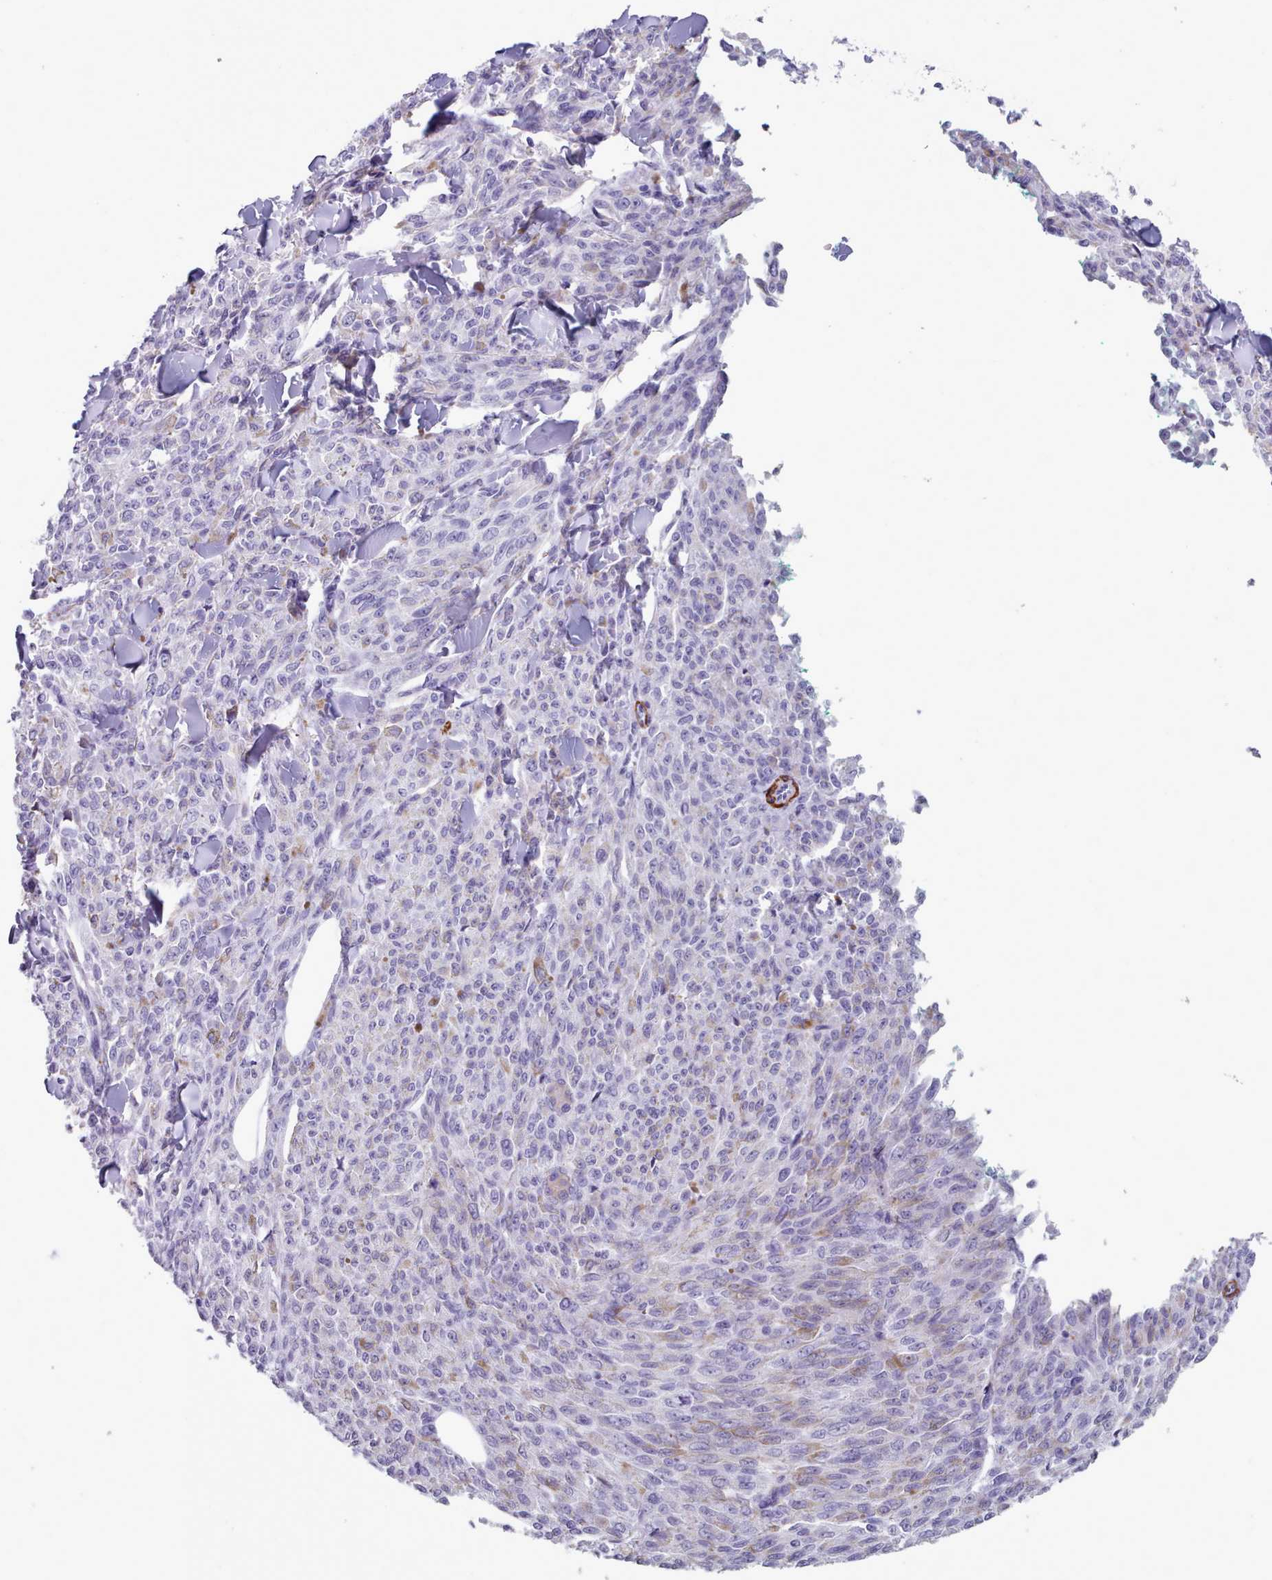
{"staining": {"intensity": "negative", "quantity": "none", "location": "none"}, "tissue": "melanoma", "cell_type": "Tumor cells", "image_type": "cancer", "snomed": [{"axis": "morphology", "description": "Malignant melanoma, NOS"}, {"axis": "topography", "description": "Skin"}], "caption": "Tumor cells show no significant positivity in melanoma.", "gene": "FPGS", "patient": {"sex": "female", "age": 52}}